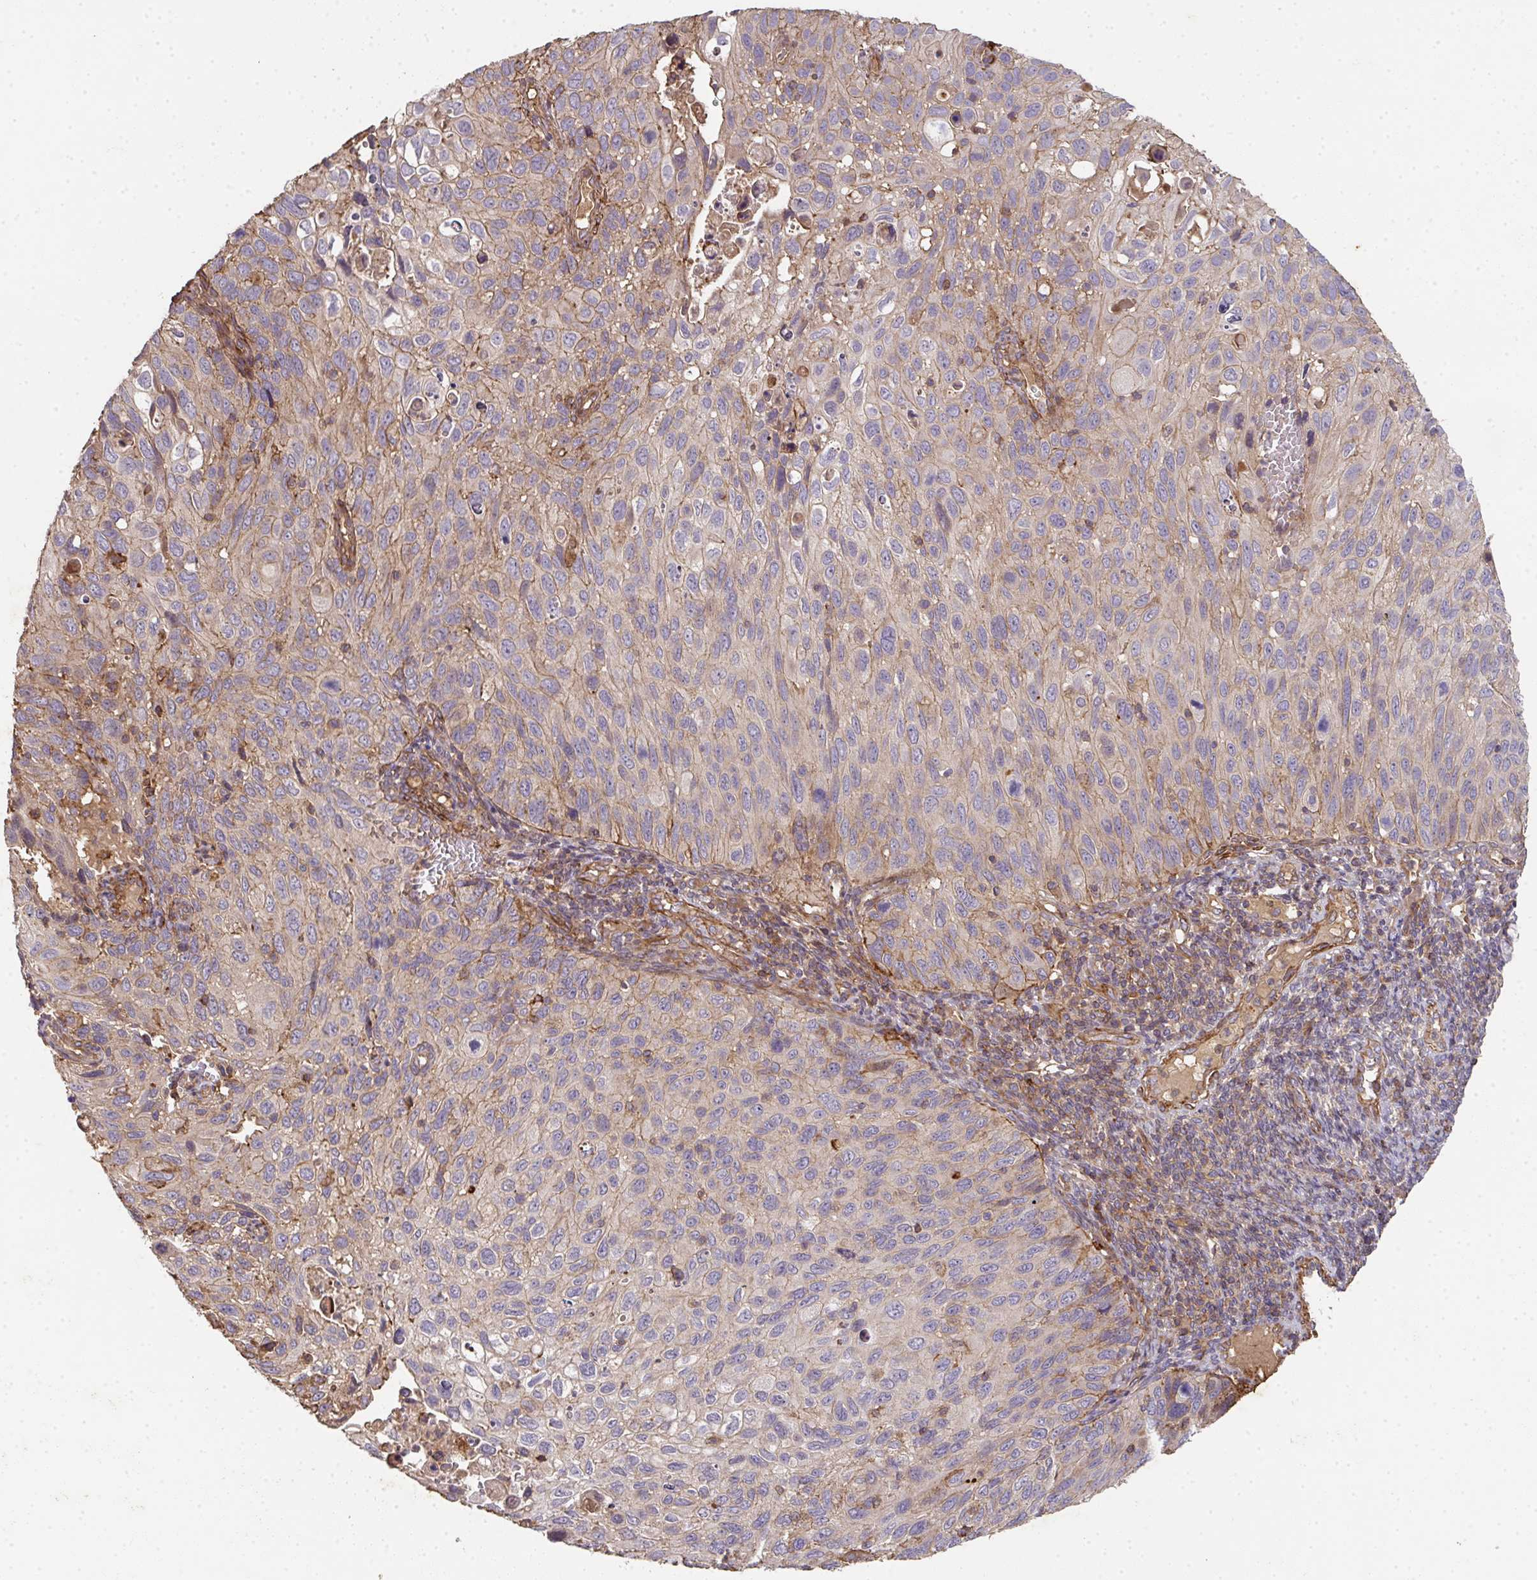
{"staining": {"intensity": "moderate", "quantity": "25%-75%", "location": "cytoplasmic/membranous"}, "tissue": "cervical cancer", "cell_type": "Tumor cells", "image_type": "cancer", "snomed": [{"axis": "morphology", "description": "Squamous cell carcinoma, NOS"}, {"axis": "topography", "description": "Cervix"}], "caption": "An image of human cervical cancer (squamous cell carcinoma) stained for a protein reveals moderate cytoplasmic/membranous brown staining in tumor cells.", "gene": "TNMD", "patient": {"sex": "female", "age": 70}}